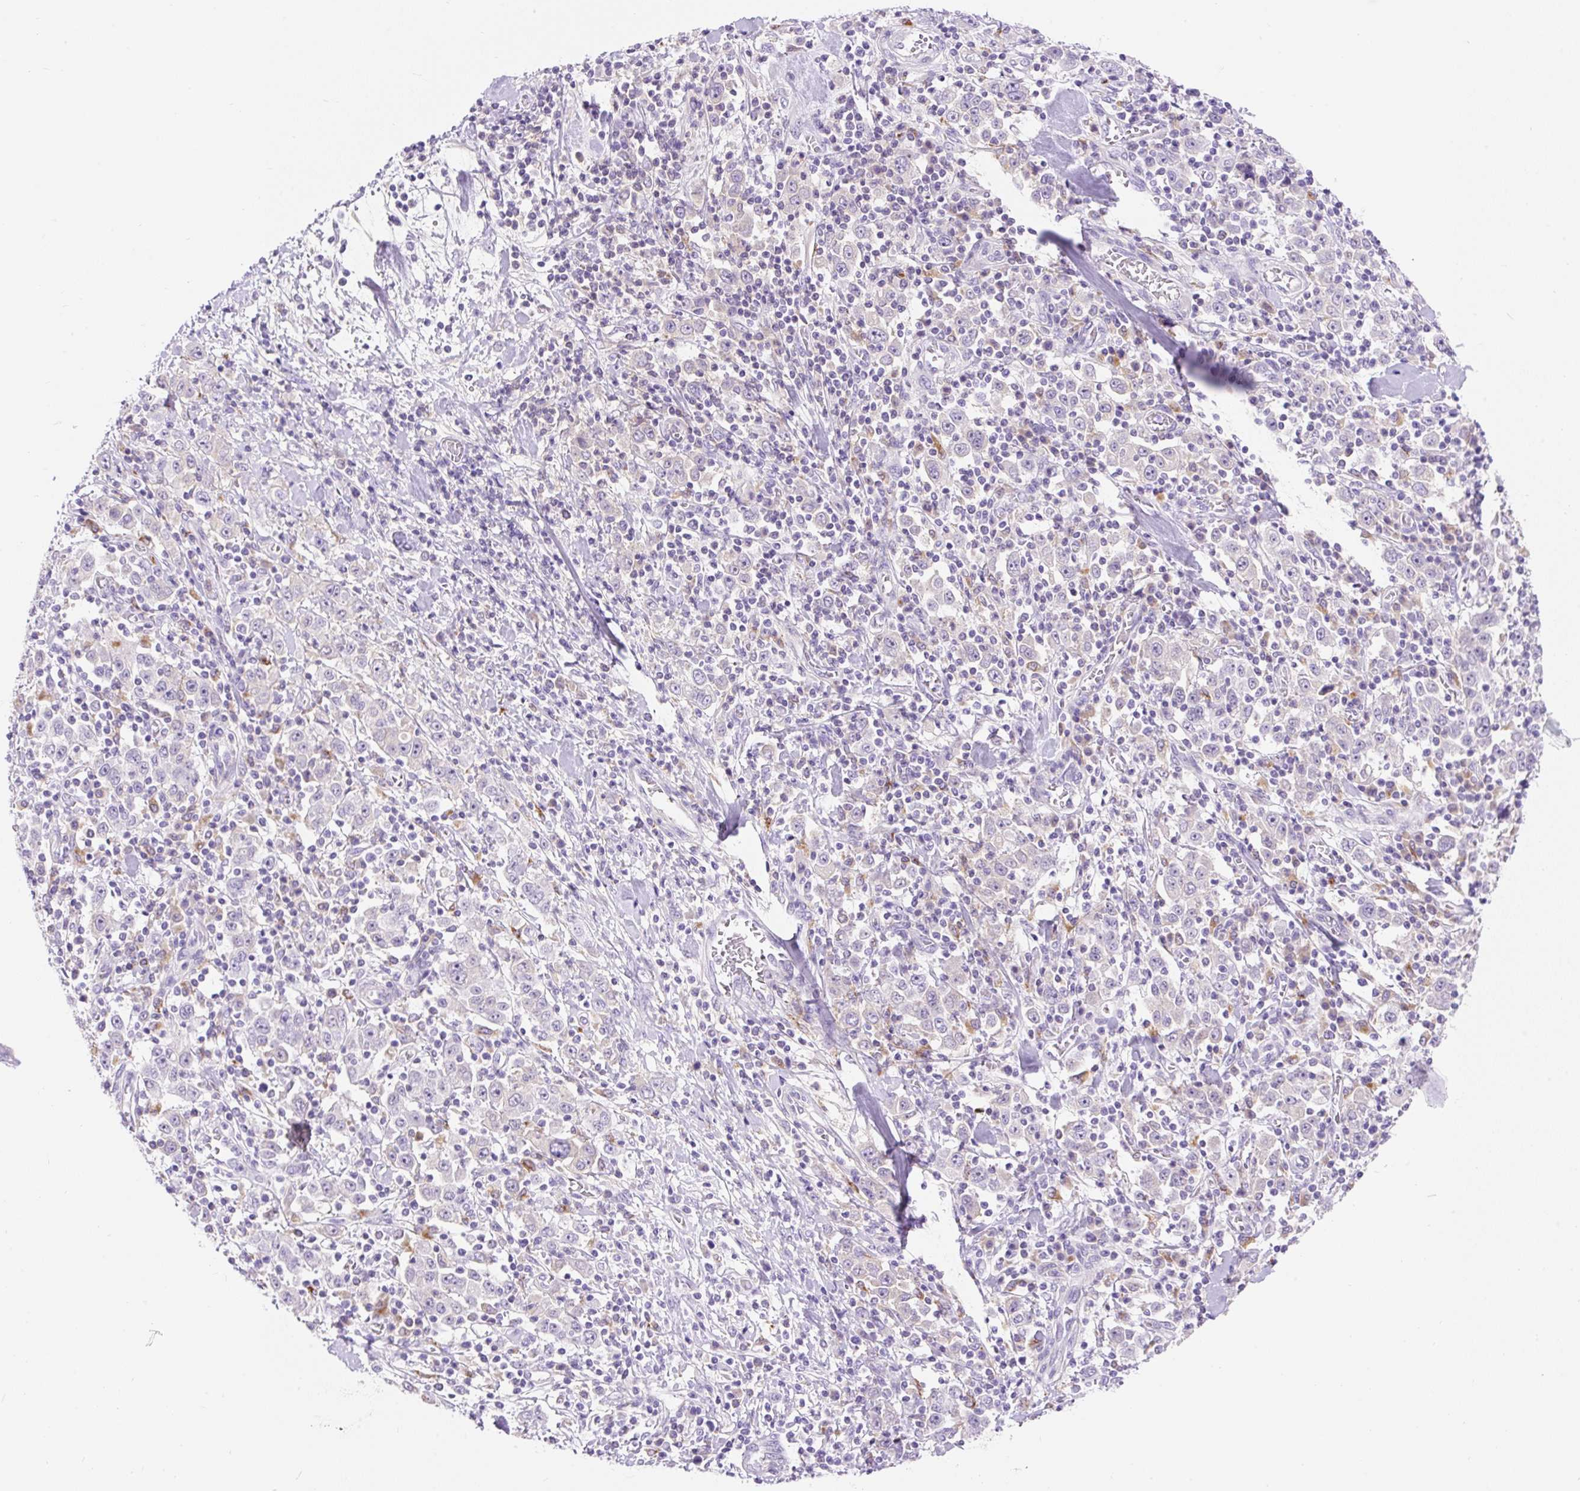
{"staining": {"intensity": "negative", "quantity": "none", "location": "none"}, "tissue": "stomach cancer", "cell_type": "Tumor cells", "image_type": "cancer", "snomed": [{"axis": "morphology", "description": "Normal tissue, NOS"}, {"axis": "morphology", "description": "Adenocarcinoma, NOS"}, {"axis": "topography", "description": "Stomach, upper"}, {"axis": "topography", "description": "Stomach"}], "caption": "The micrograph demonstrates no staining of tumor cells in stomach adenocarcinoma. (Brightfield microscopy of DAB IHC at high magnification).", "gene": "TMEM150C", "patient": {"sex": "male", "age": 59}}